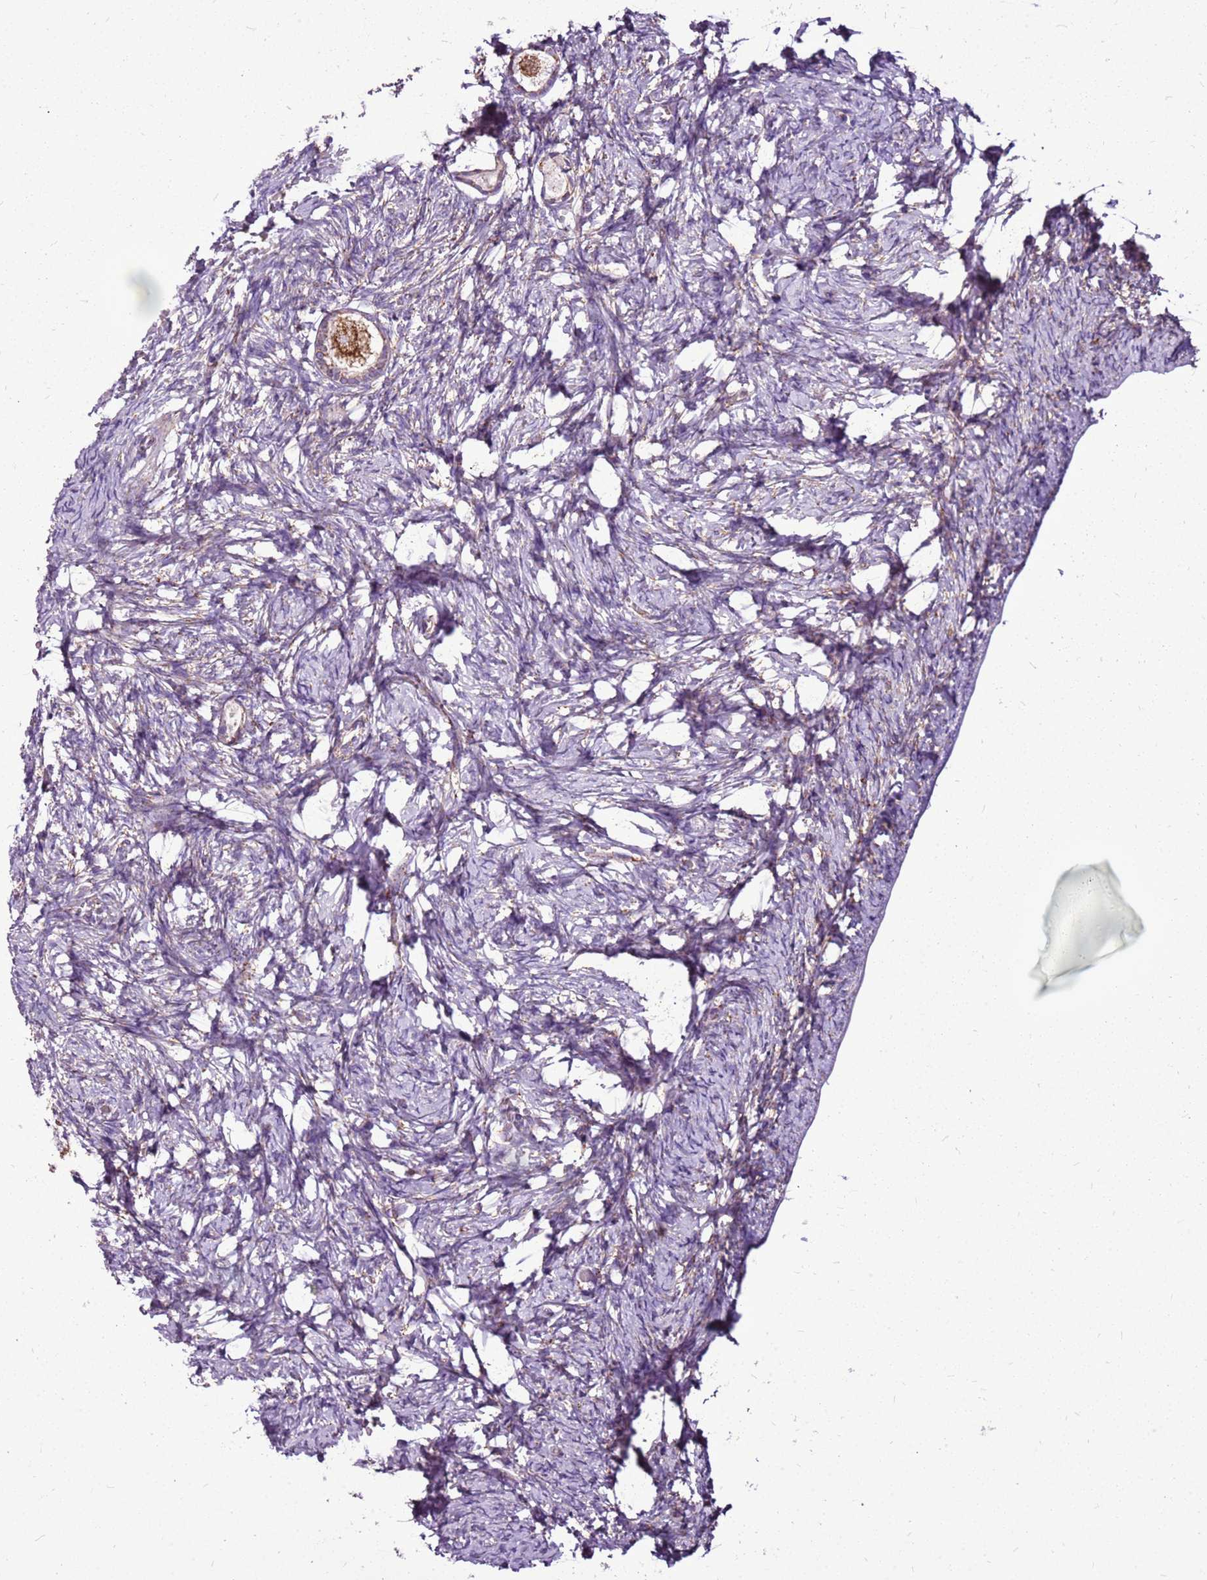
{"staining": {"intensity": "moderate", "quantity": ">75%", "location": "cytoplasmic/membranous"}, "tissue": "ovary", "cell_type": "Follicle cells", "image_type": "normal", "snomed": [{"axis": "morphology", "description": "Adenocarcinoma, NOS"}, {"axis": "topography", "description": "Endometrium"}], "caption": "Protein staining displays moderate cytoplasmic/membranous expression in about >75% of follicle cells in benign ovary.", "gene": "GCDH", "patient": {"sex": "female", "age": 32}}